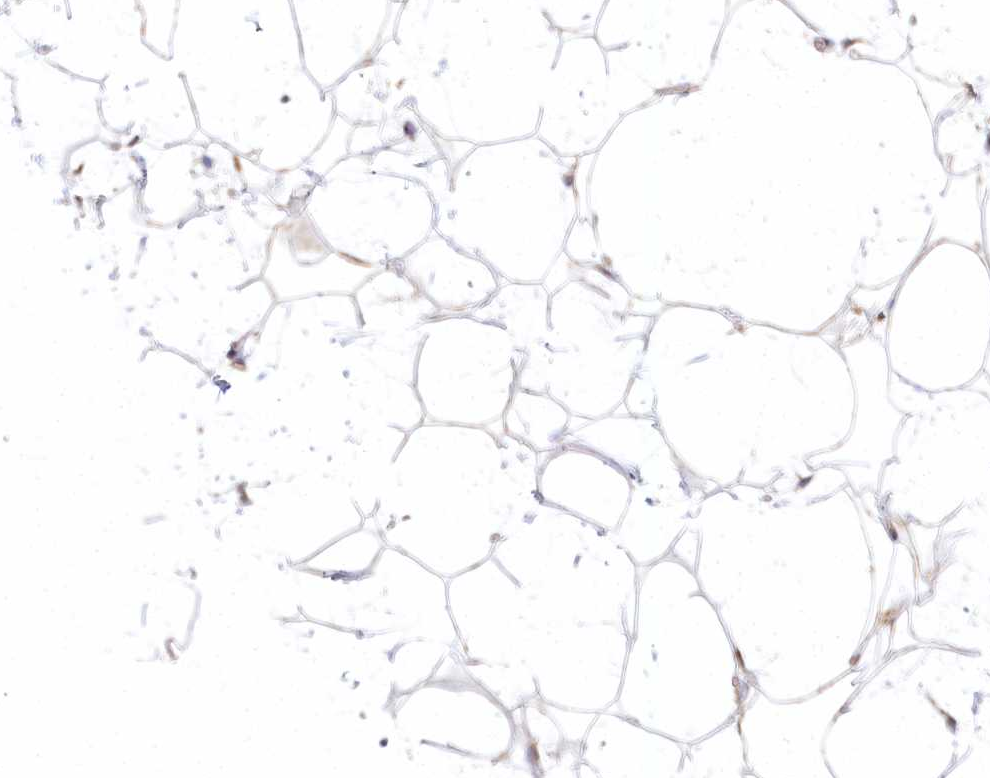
{"staining": {"intensity": "weak", "quantity": ">75%", "location": "cytoplasmic/membranous"}, "tissue": "adipose tissue", "cell_type": "Adipocytes", "image_type": "normal", "snomed": [{"axis": "morphology", "description": "Normal tissue, NOS"}, {"axis": "topography", "description": "Breast"}], "caption": "Weak cytoplasmic/membranous expression is seen in approximately >75% of adipocytes in benign adipose tissue. (IHC, brightfield microscopy, high magnification).", "gene": "RTN4IP1", "patient": {"sex": "female", "age": 26}}